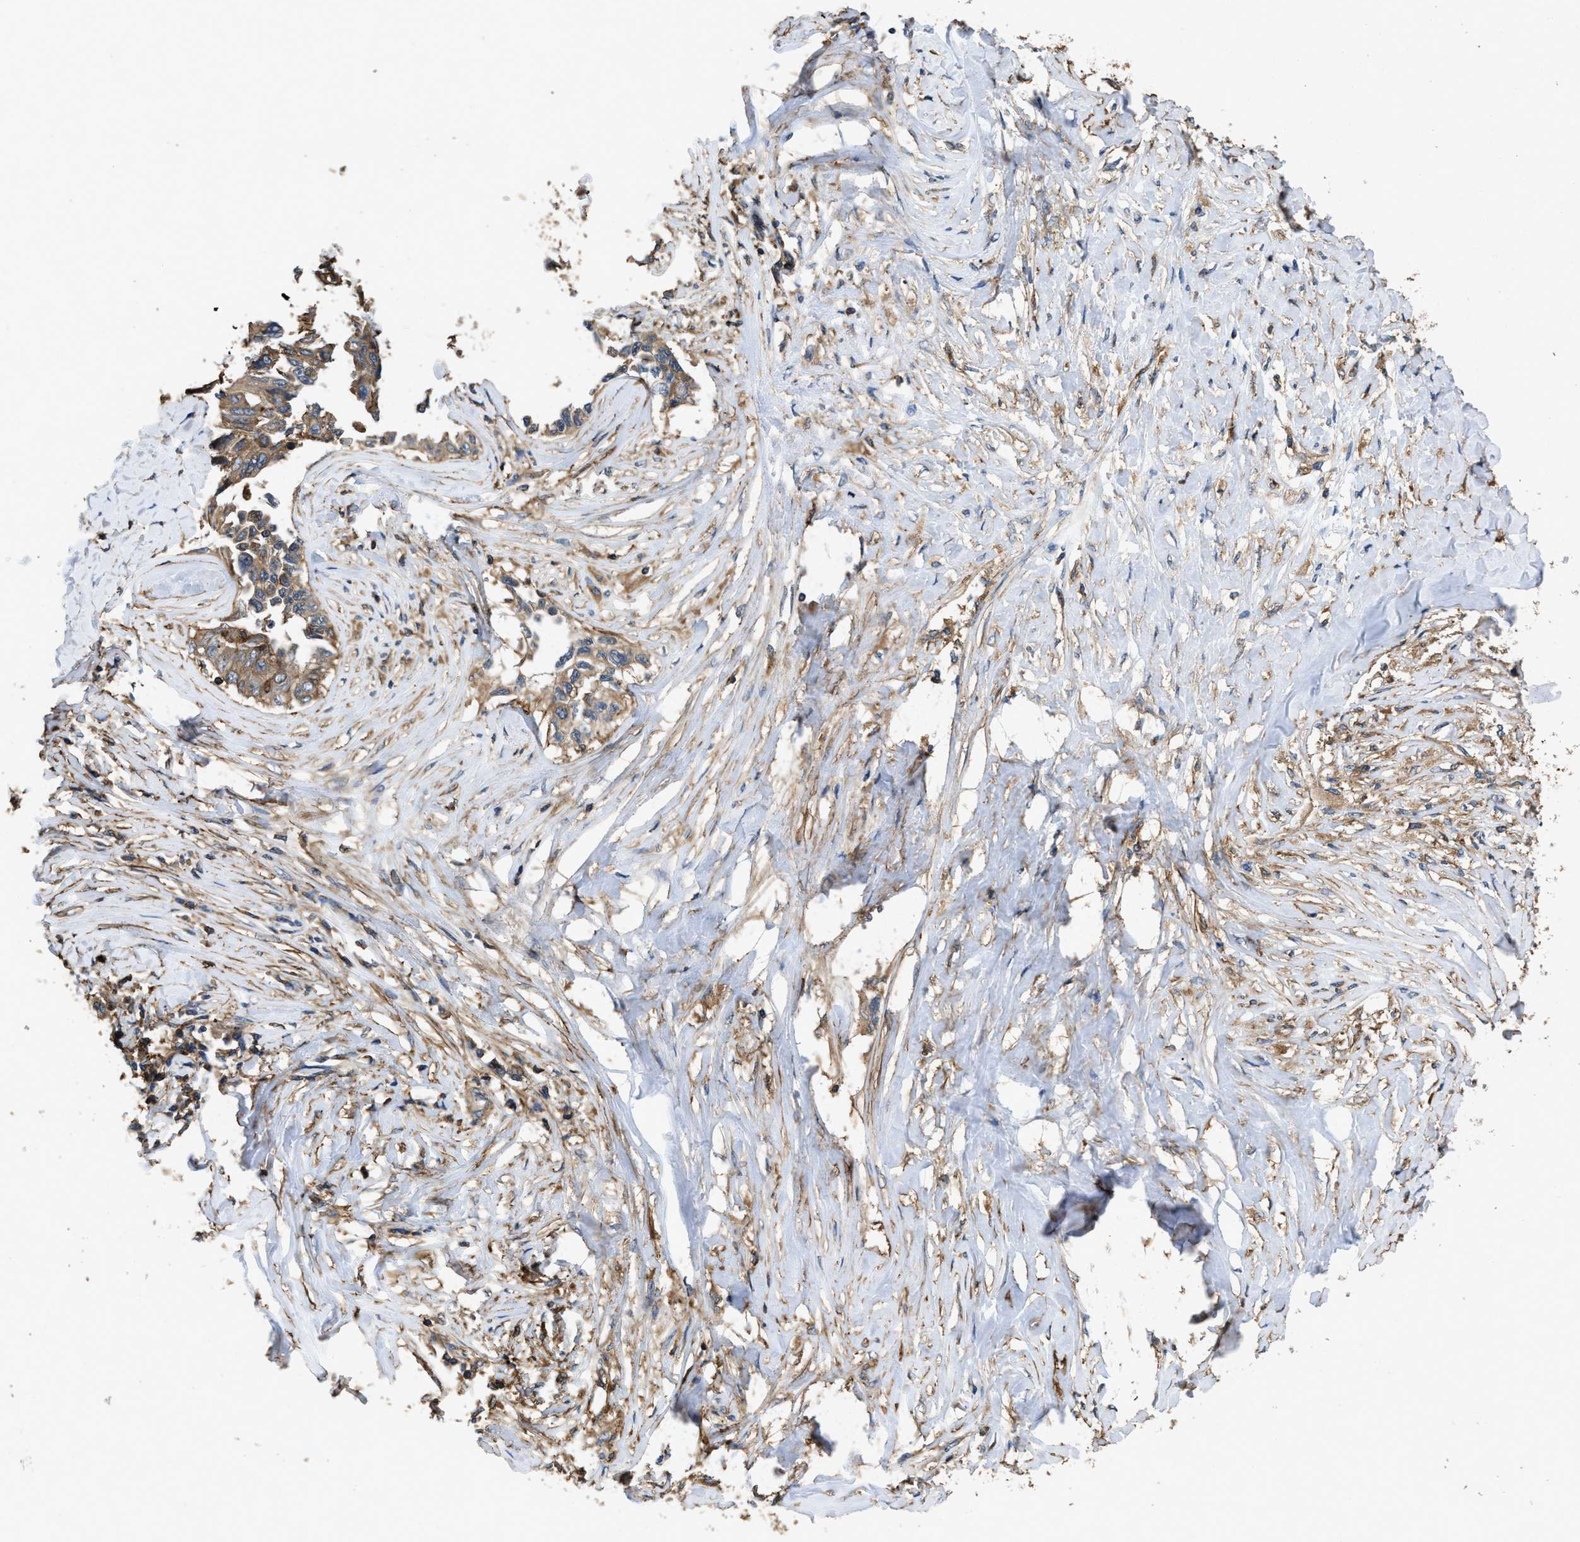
{"staining": {"intensity": "moderate", "quantity": ">75%", "location": "cytoplasmic/membranous"}, "tissue": "lung cancer", "cell_type": "Tumor cells", "image_type": "cancer", "snomed": [{"axis": "morphology", "description": "Adenocarcinoma, NOS"}, {"axis": "topography", "description": "Lung"}], "caption": "Brown immunohistochemical staining in adenocarcinoma (lung) reveals moderate cytoplasmic/membranous expression in approximately >75% of tumor cells. (DAB (3,3'-diaminobenzidine) IHC with brightfield microscopy, high magnification).", "gene": "LINGO2", "patient": {"sex": "female", "age": 51}}